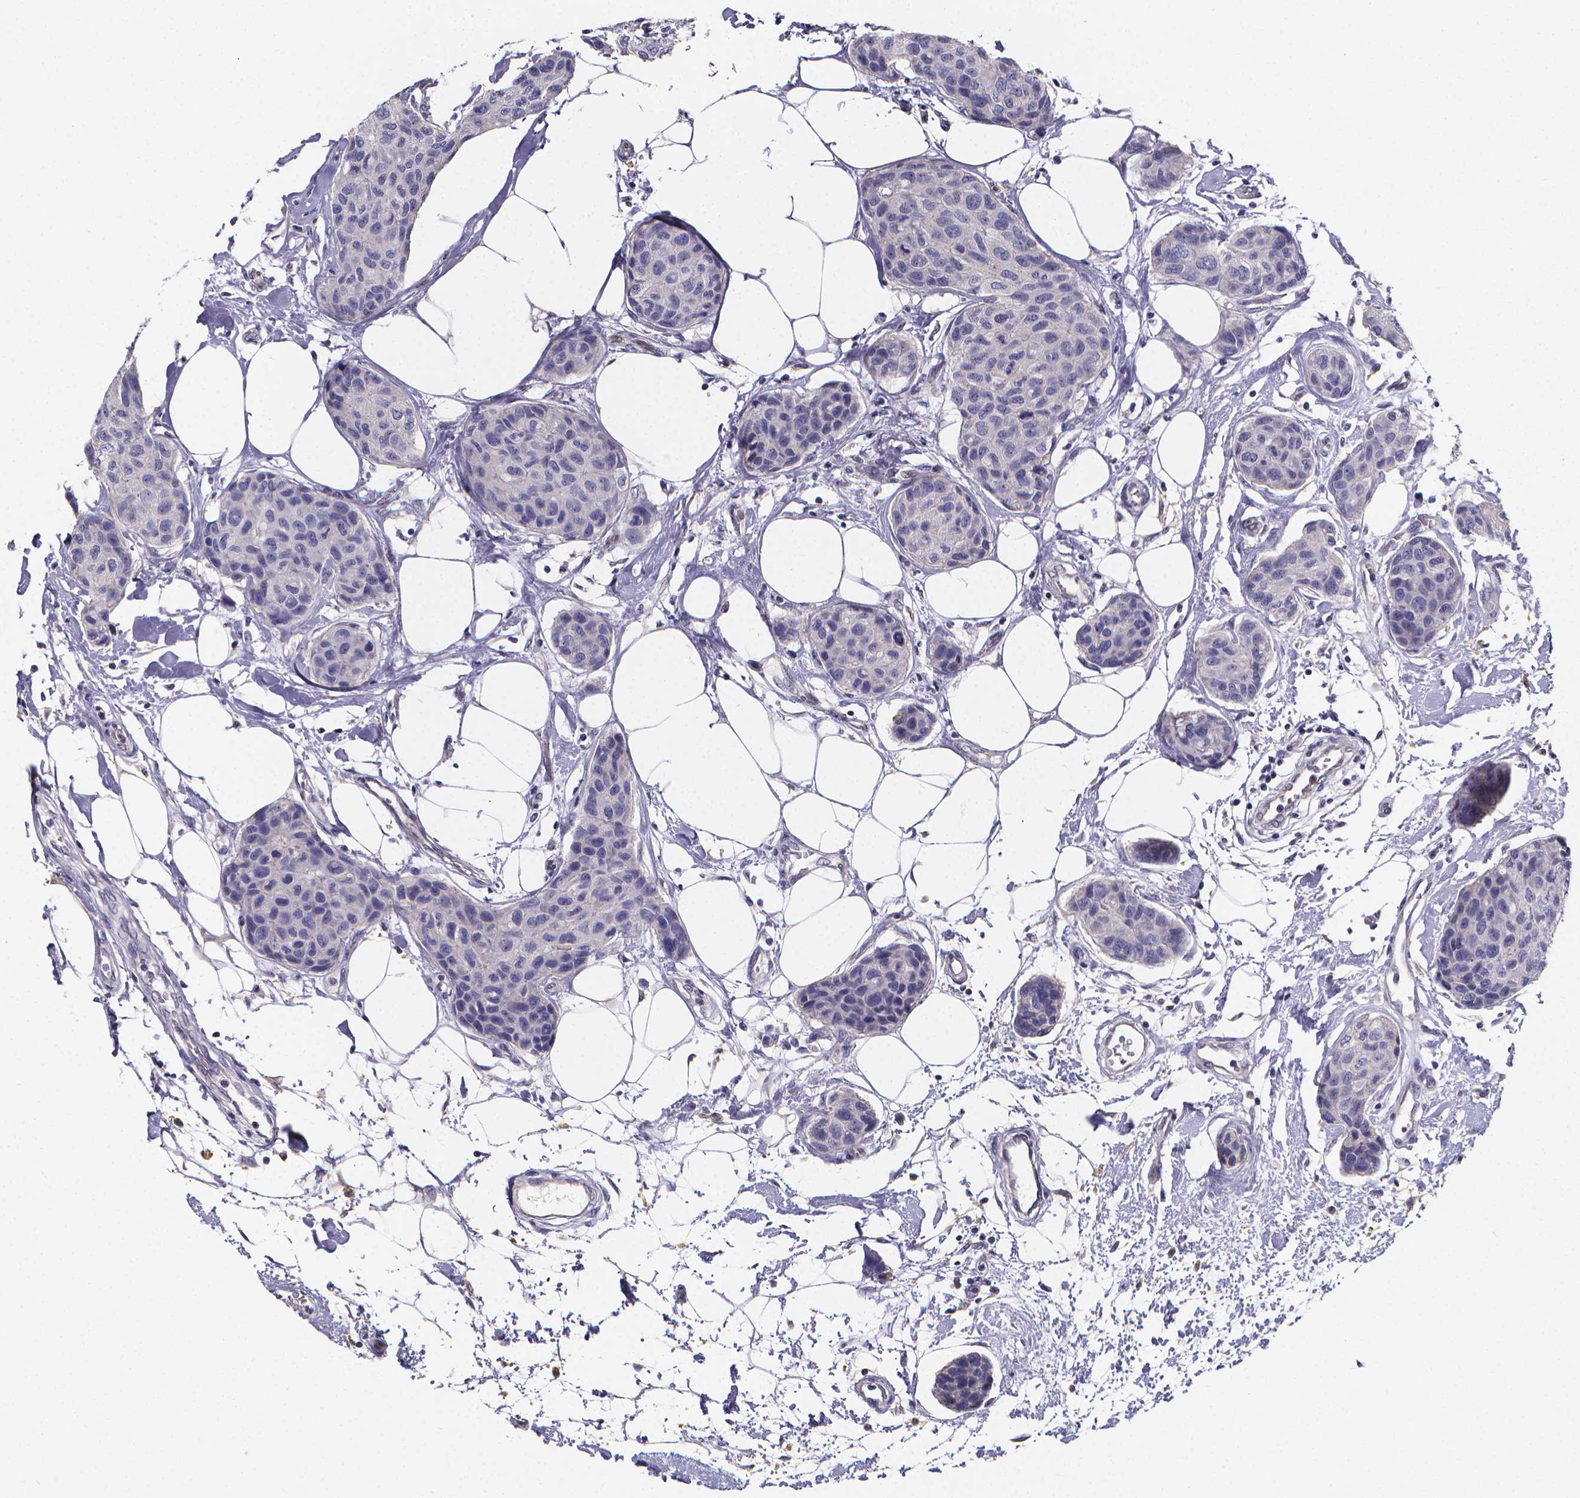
{"staining": {"intensity": "negative", "quantity": "none", "location": "none"}, "tissue": "breast cancer", "cell_type": "Tumor cells", "image_type": "cancer", "snomed": [{"axis": "morphology", "description": "Duct carcinoma"}, {"axis": "topography", "description": "Breast"}], "caption": "Image shows no protein positivity in tumor cells of breast cancer tissue.", "gene": "PAH", "patient": {"sex": "female", "age": 80}}